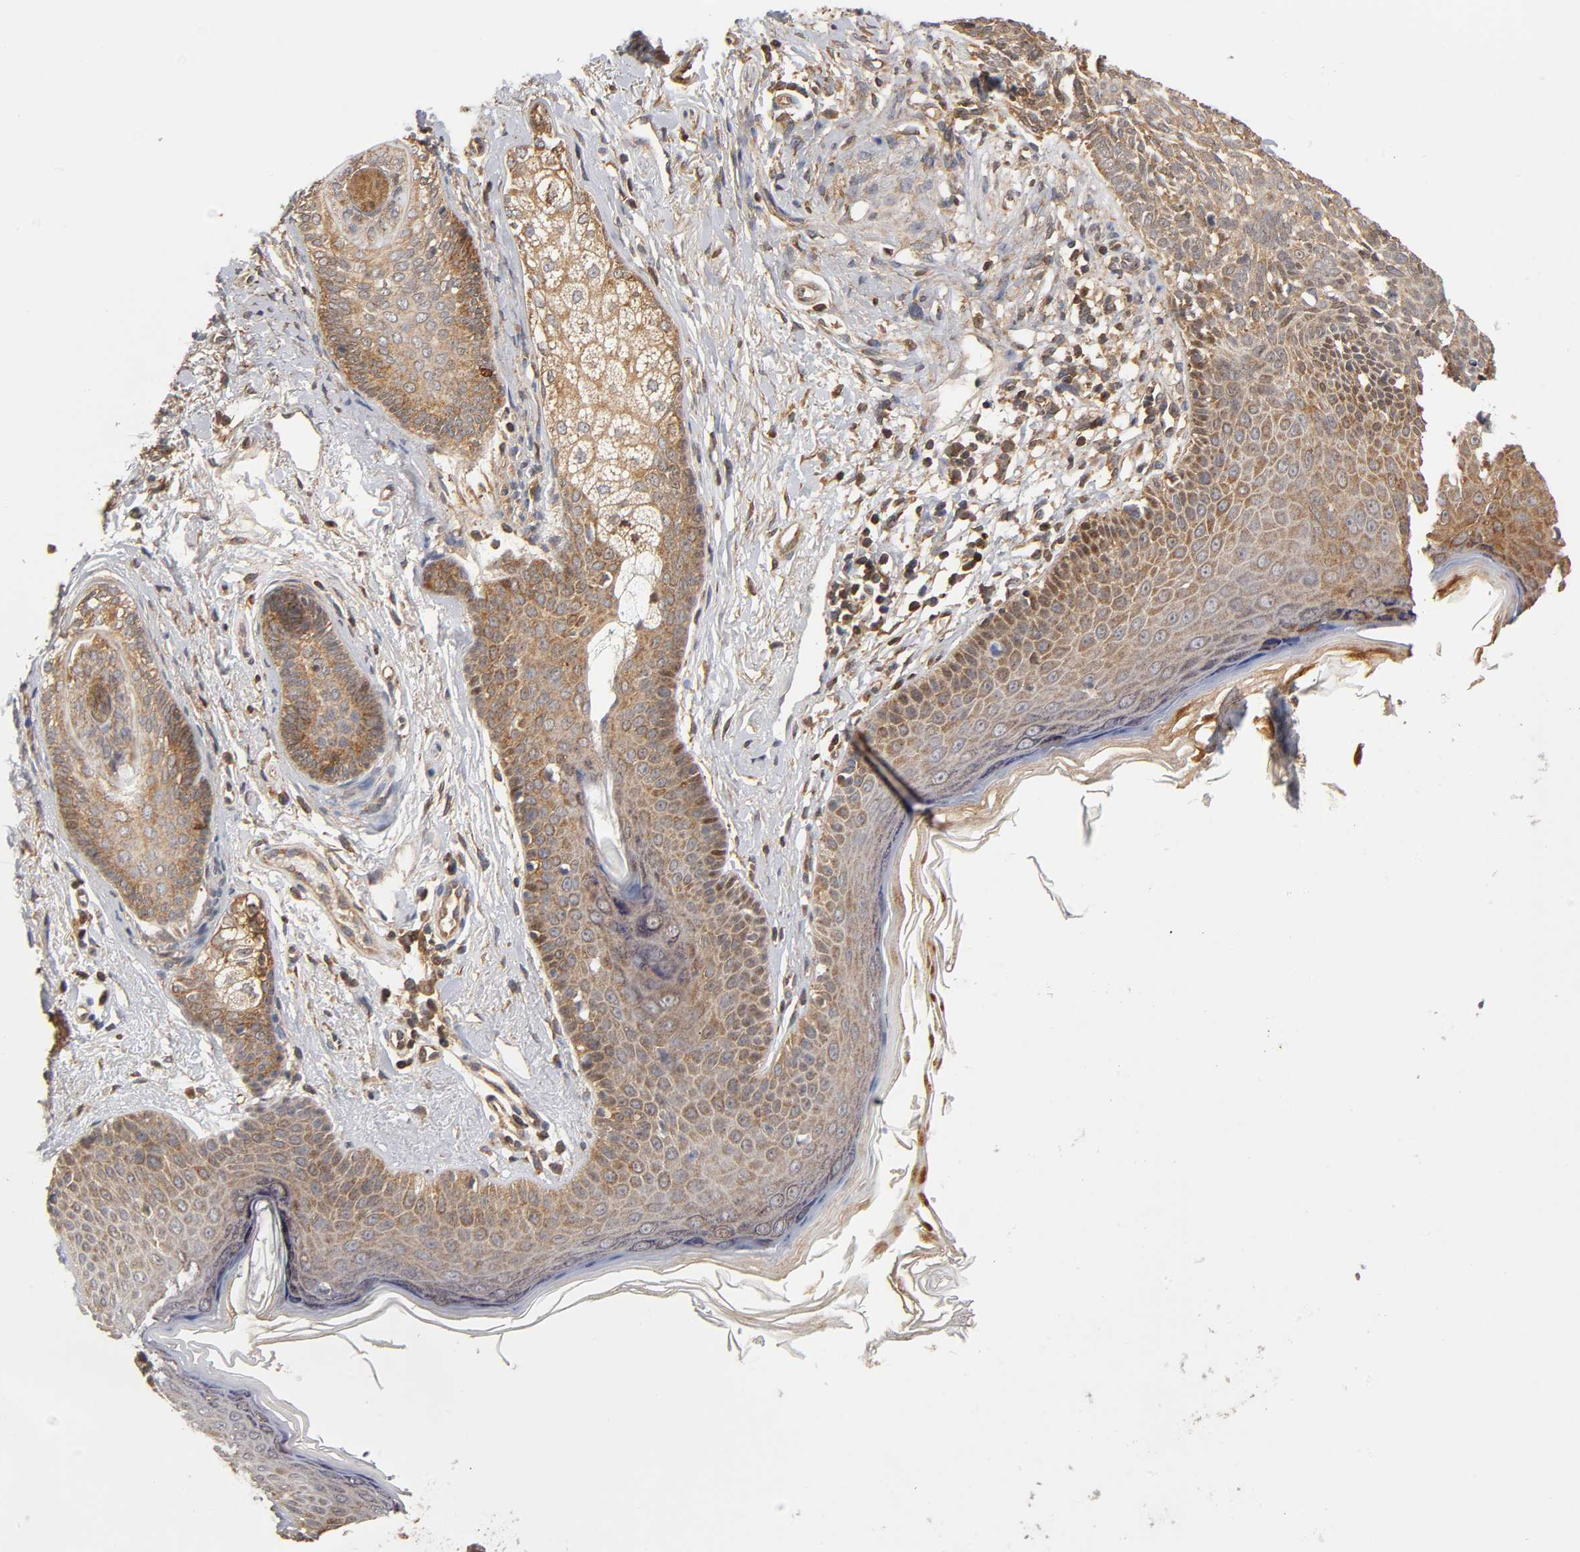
{"staining": {"intensity": "moderate", "quantity": ">75%", "location": "cytoplasmic/membranous"}, "tissue": "skin cancer", "cell_type": "Tumor cells", "image_type": "cancer", "snomed": [{"axis": "morphology", "description": "Normal tissue, NOS"}, {"axis": "morphology", "description": "Basal cell carcinoma"}, {"axis": "topography", "description": "Skin"}], "caption": "Protein staining shows moderate cytoplasmic/membranous expression in approximately >75% of tumor cells in basal cell carcinoma (skin). The staining was performed using DAB to visualize the protein expression in brown, while the nuclei were stained in blue with hematoxylin (Magnification: 20x).", "gene": "PAFAH1B1", "patient": {"sex": "female", "age": 69}}